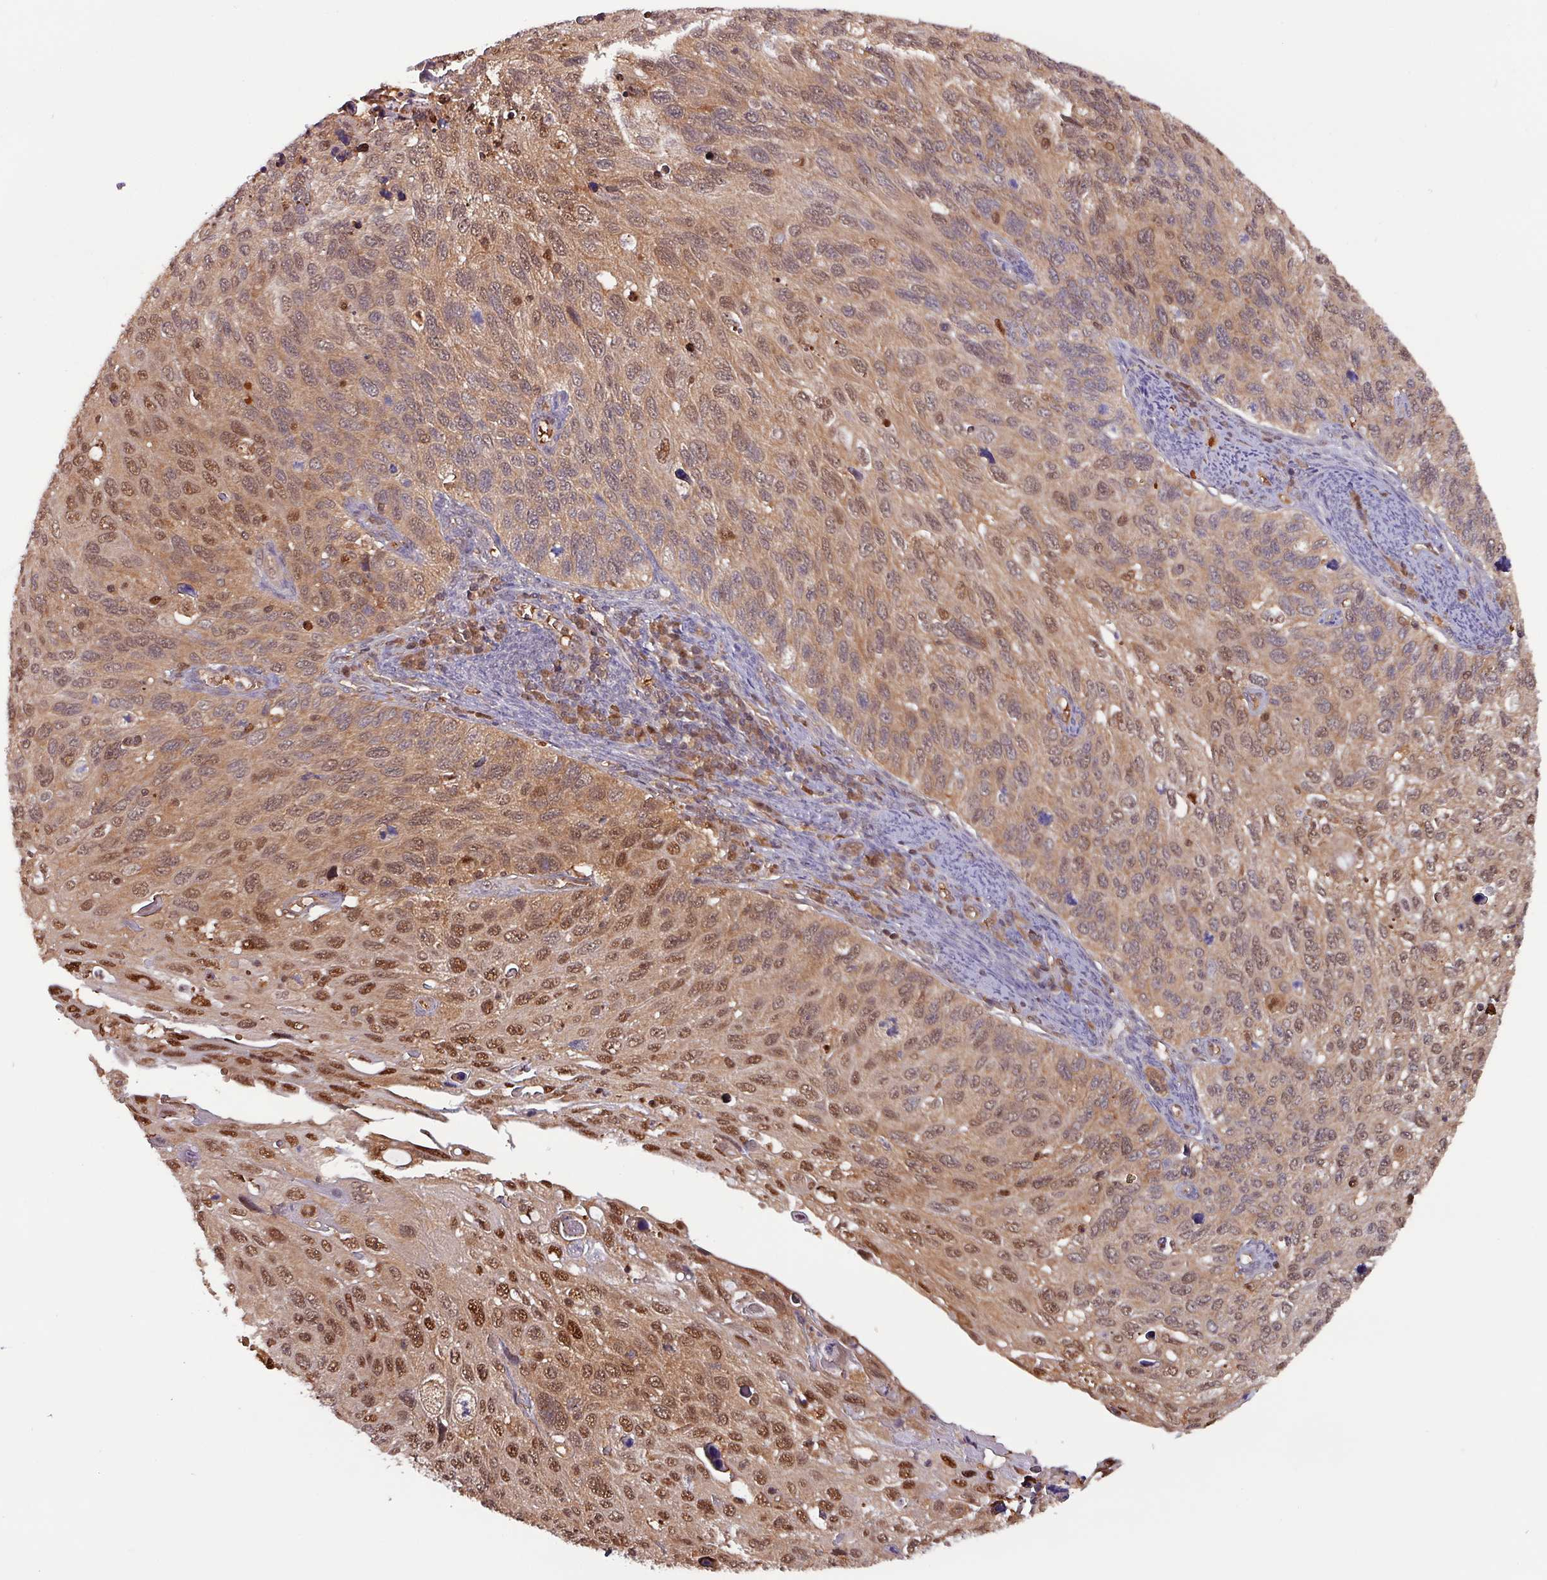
{"staining": {"intensity": "moderate", "quantity": ">75%", "location": "cytoplasmic/membranous,nuclear"}, "tissue": "cervical cancer", "cell_type": "Tumor cells", "image_type": "cancer", "snomed": [{"axis": "morphology", "description": "Squamous cell carcinoma, NOS"}, {"axis": "topography", "description": "Cervix"}], "caption": "Moderate cytoplasmic/membranous and nuclear positivity is appreciated in approximately >75% of tumor cells in squamous cell carcinoma (cervical).", "gene": "PSMB8", "patient": {"sex": "female", "age": 70}}